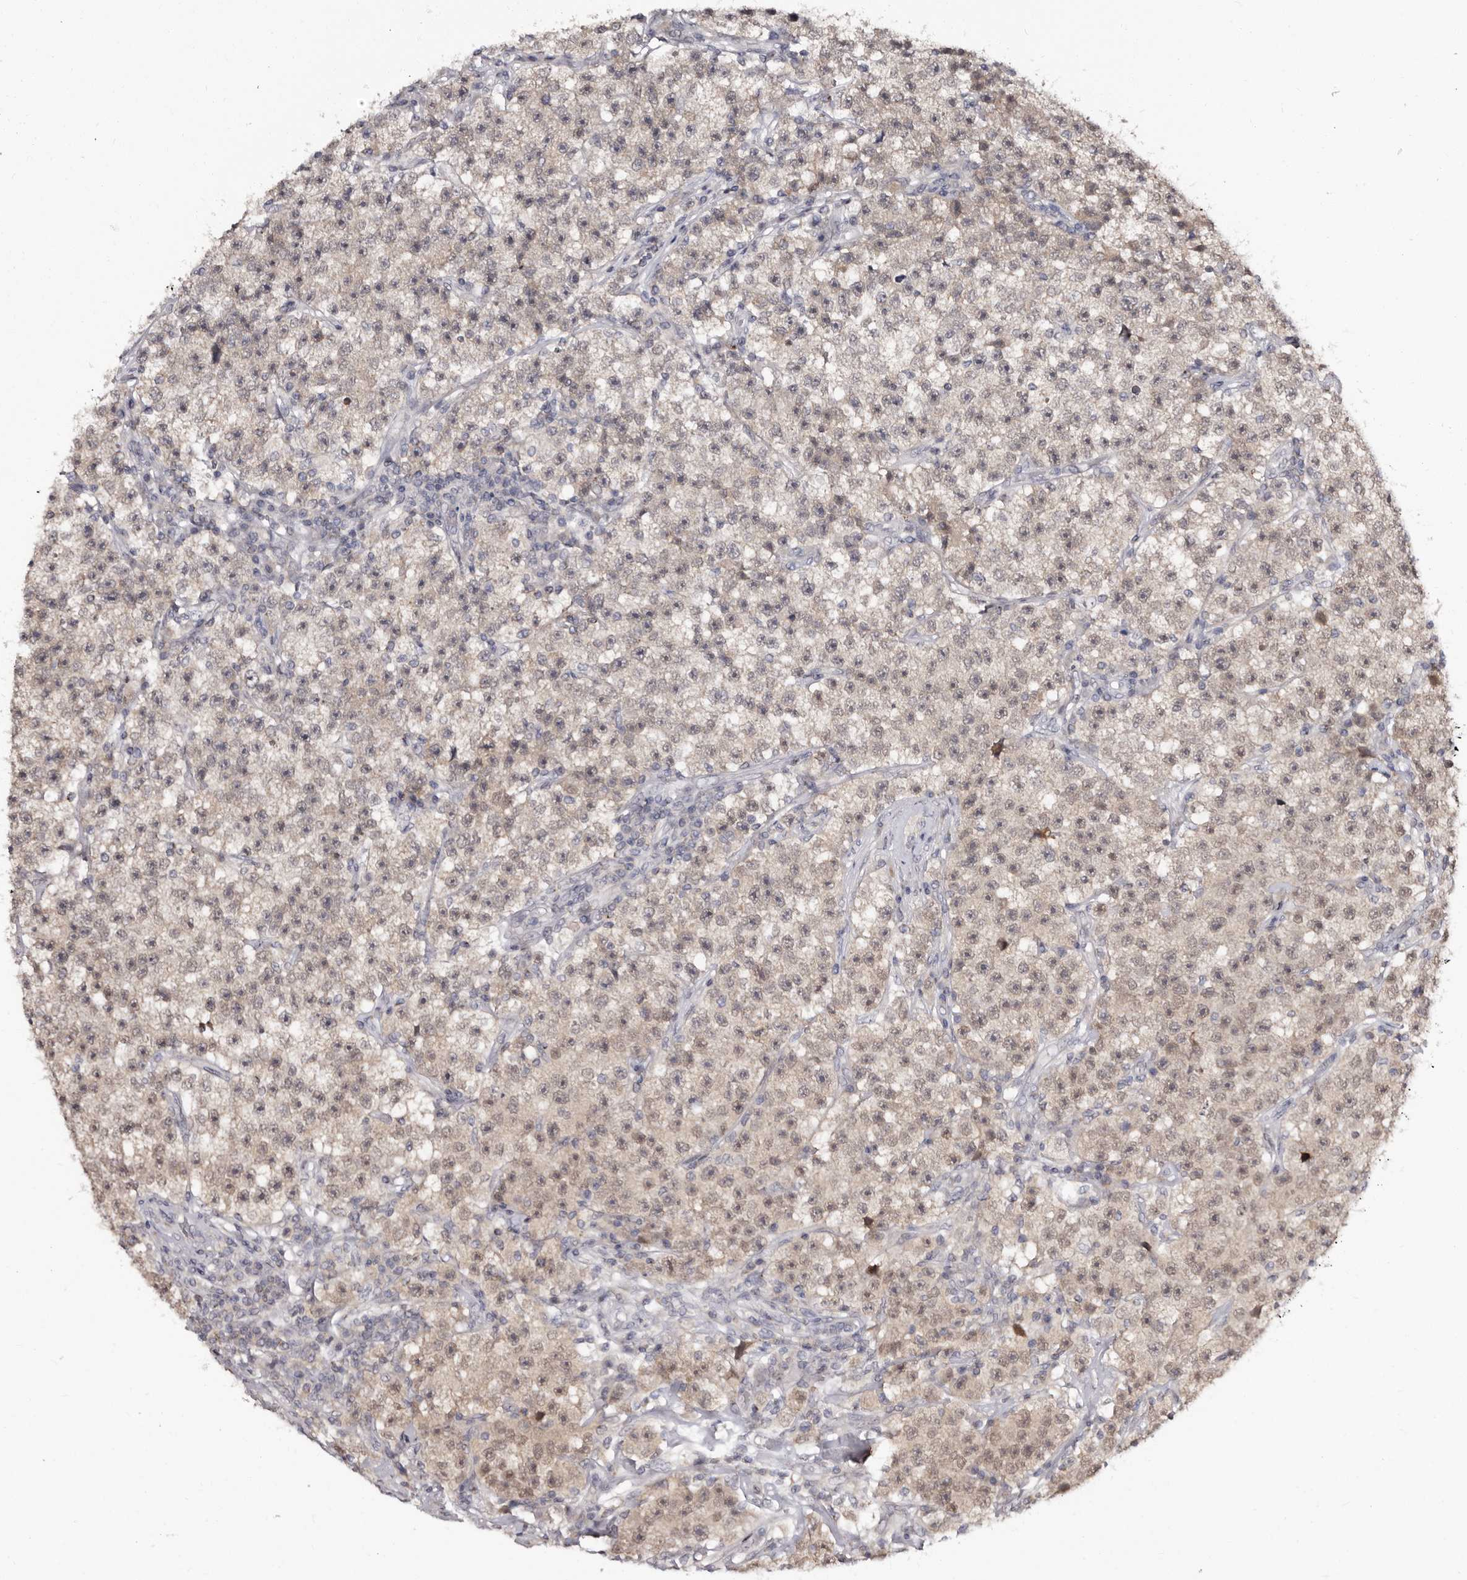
{"staining": {"intensity": "weak", "quantity": ">75%", "location": "cytoplasmic/membranous,nuclear"}, "tissue": "testis cancer", "cell_type": "Tumor cells", "image_type": "cancer", "snomed": [{"axis": "morphology", "description": "Seminoma, NOS"}, {"axis": "topography", "description": "Testis"}], "caption": "There is low levels of weak cytoplasmic/membranous and nuclear positivity in tumor cells of testis cancer, as demonstrated by immunohistochemical staining (brown color).", "gene": "PHF20L1", "patient": {"sex": "male", "age": 22}}